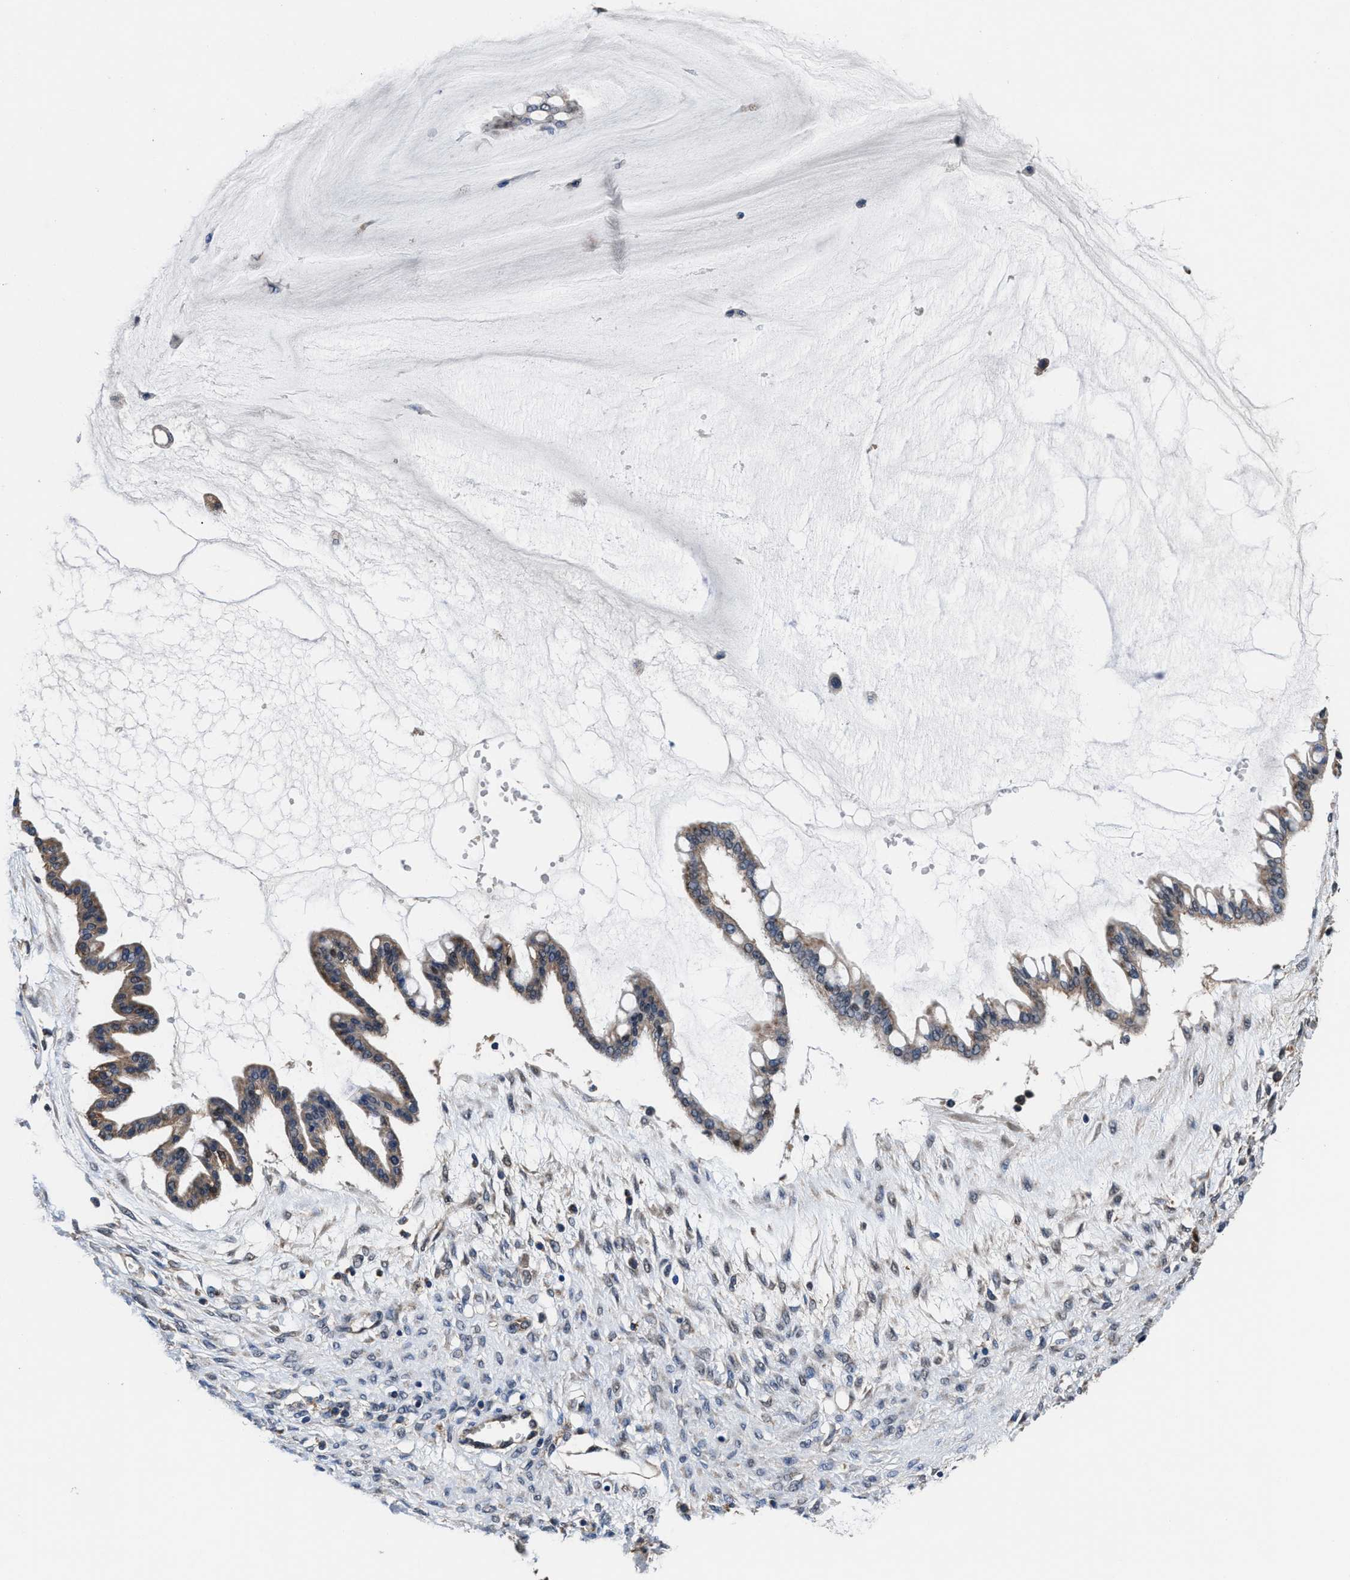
{"staining": {"intensity": "weak", "quantity": "25%-75%", "location": "cytoplasmic/membranous"}, "tissue": "ovarian cancer", "cell_type": "Tumor cells", "image_type": "cancer", "snomed": [{"axis": "morphology", "description": "Cystadenocarcinoma, mucinous, NOS"}, {"axis": "topography", "description": "Ovary"}], "caption": "There is low levels of weak cytoplasmic/membranous positivity in tumor cells of mucinous cystadenocarcinoma (ovarian), as demonstrated by immunohistochemical staining (brown color).", "gene": "ACLY", "patient": {"sex": "female", "age": 73}}